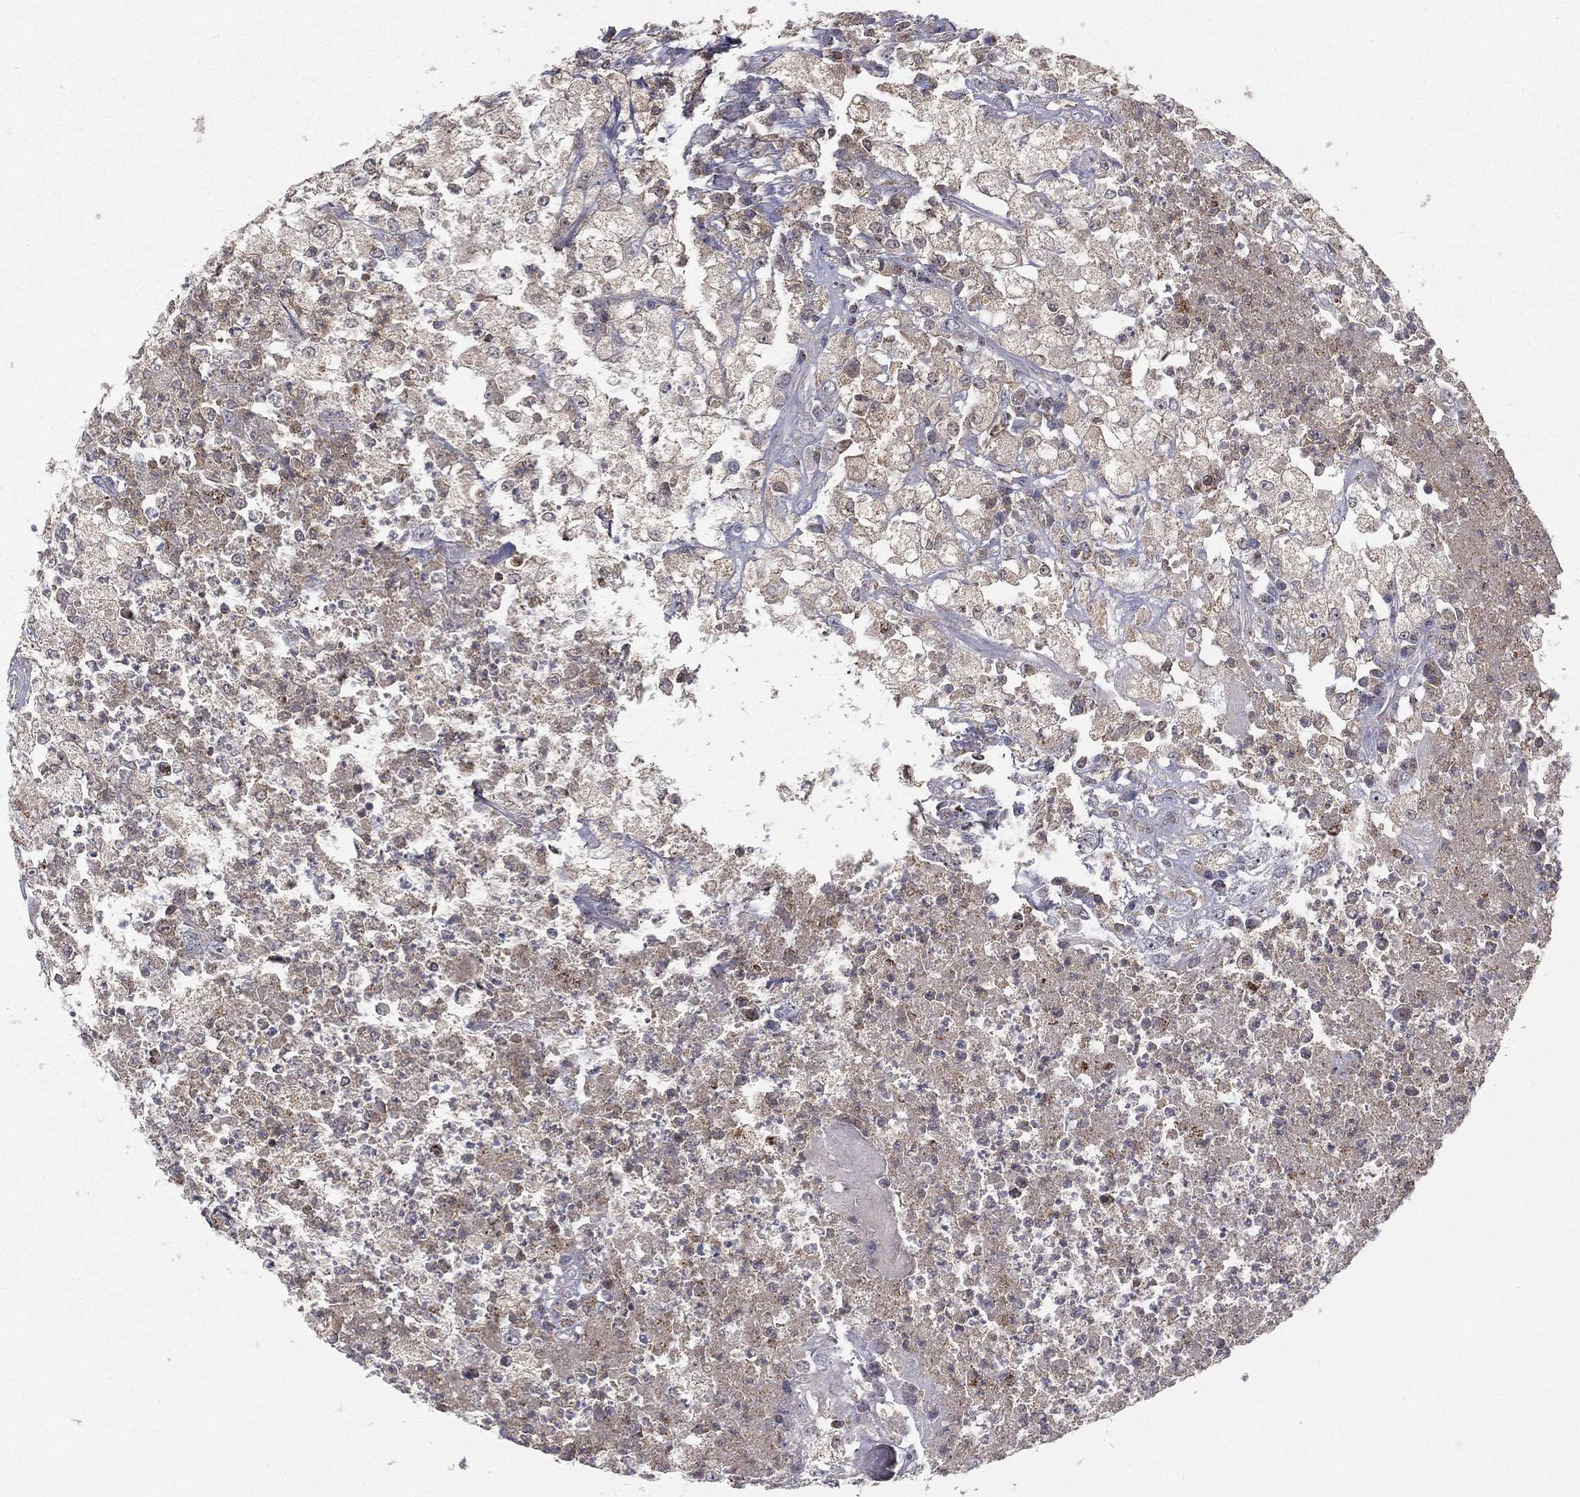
{"staining": {"intensity": "weak", "quantity": "25%-75%", "location": "cytoplasmic/membranous"}, "tissue": "testis cancer", "cell_type": "Tumor cells", "image_type": "cancer", "snomed": [{"axis": "morphology", "description": "Necrosis, NOS"}, {"axis": "morphology", "description": "Carcinoma, Embryonal, NOS"}, {"axis": "topography", "description": "Testis"}], "caption": "Testis cancer (embryonal carcinoma) stained for a protein (brown) displays weak cytoplasmic/membranous positive expression in about 25%-75% of tumor cells.", "gene": "RIN3", "patient": {"sex": "male", "age": 19}}